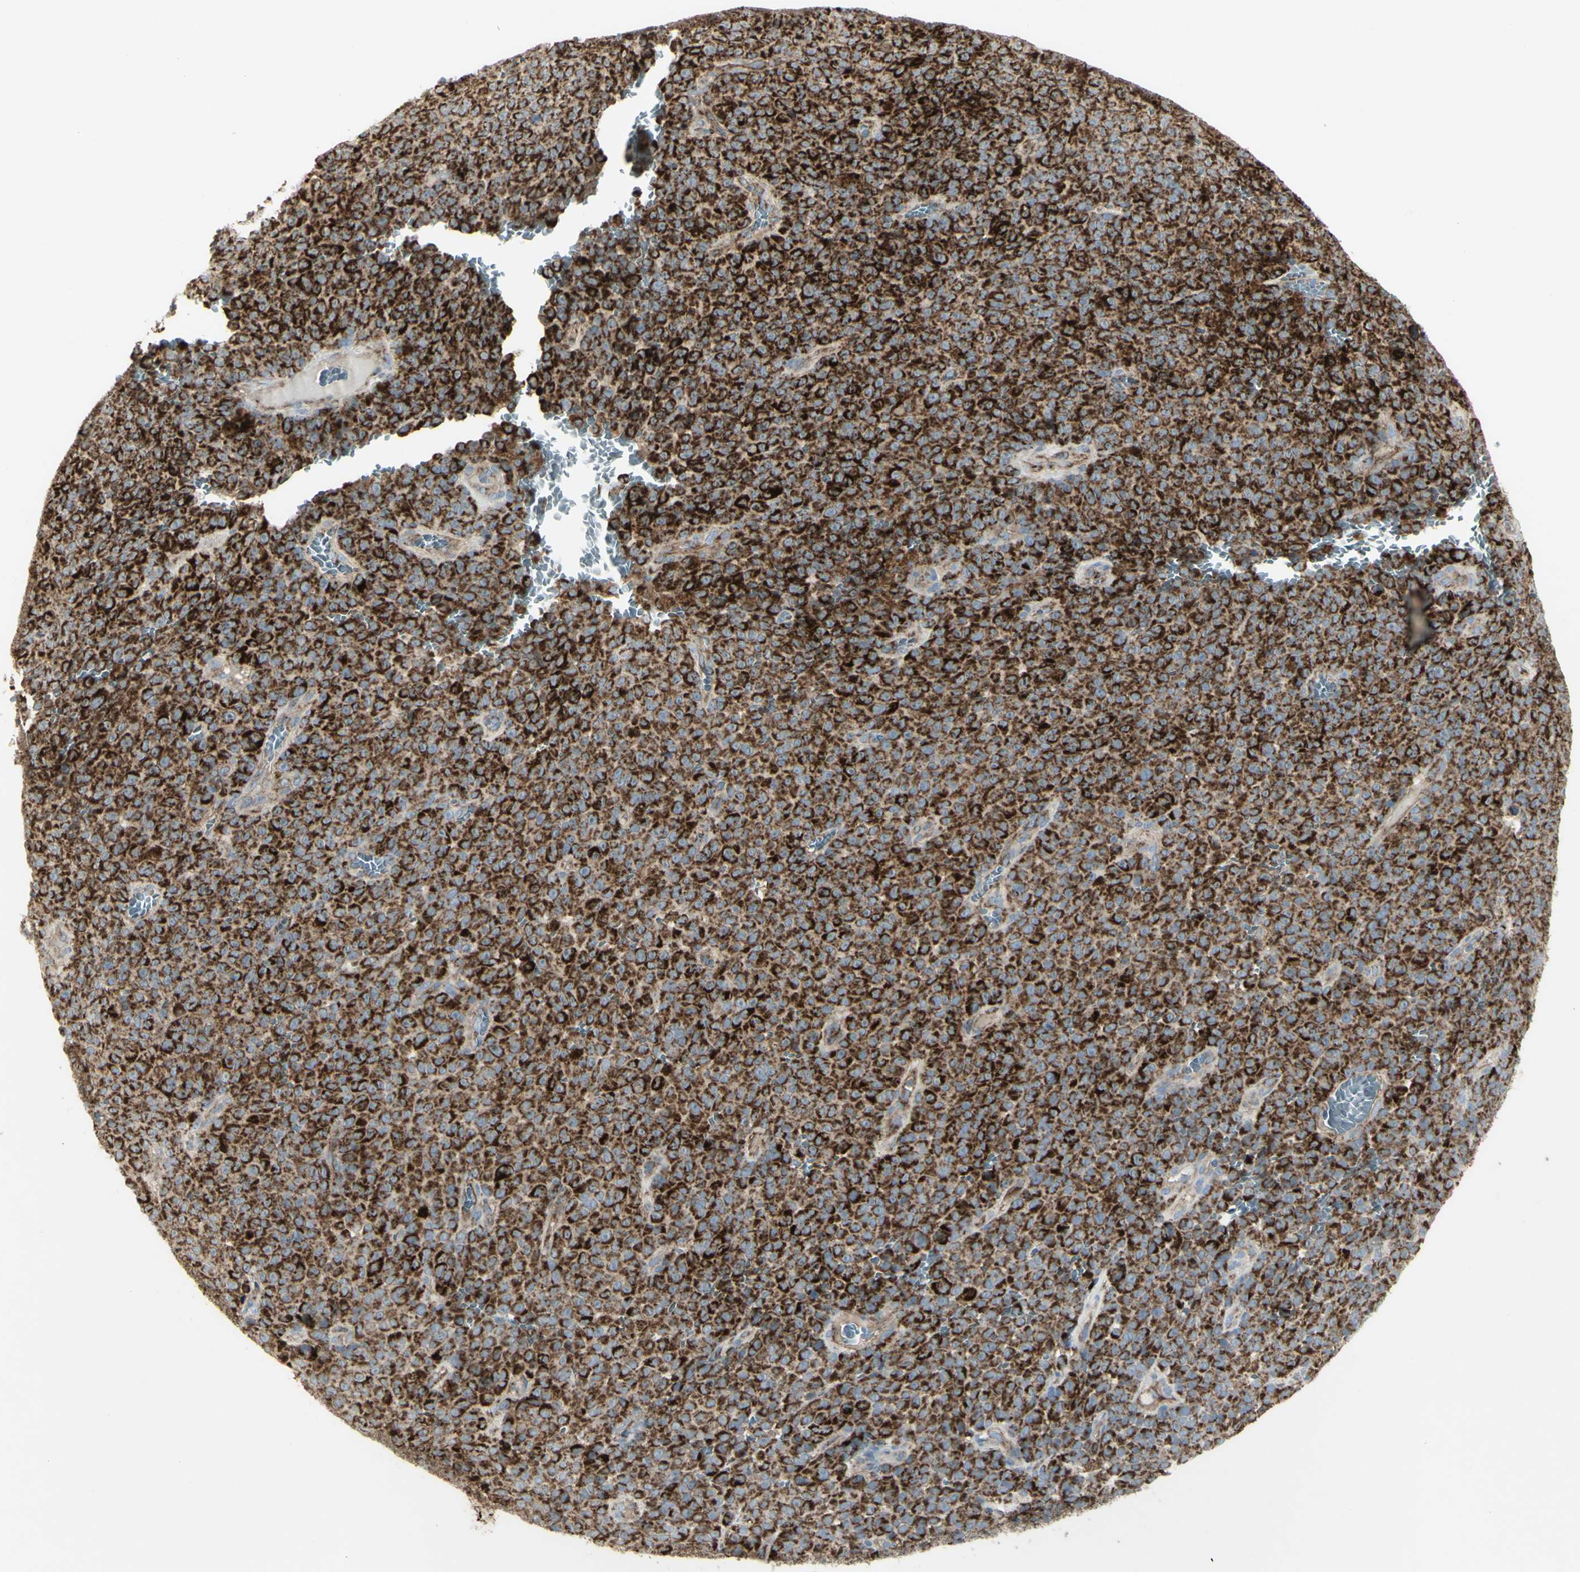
{"staining": {"intensity": "strong", "quantity": ">75%", "location": "cytoplasmic/membranous"}, "tissue": "melanoma", "cell_type": "Tumor cells", "image_type": "cancer", "snomed": [{"axis": "morphology", "description": "Malignant melanoma, NOS"}, {"axis": "topography", "description": "Skin"}], "caption": "A histopathology image showing strong cytoplasmic/membranous positivity in approximately >75% of tumor cells in melanoma, as visualized by brown immunohistochemical staining.", "gene": "CYB5R1", "patient": {"sex": "female", "age": 82}}